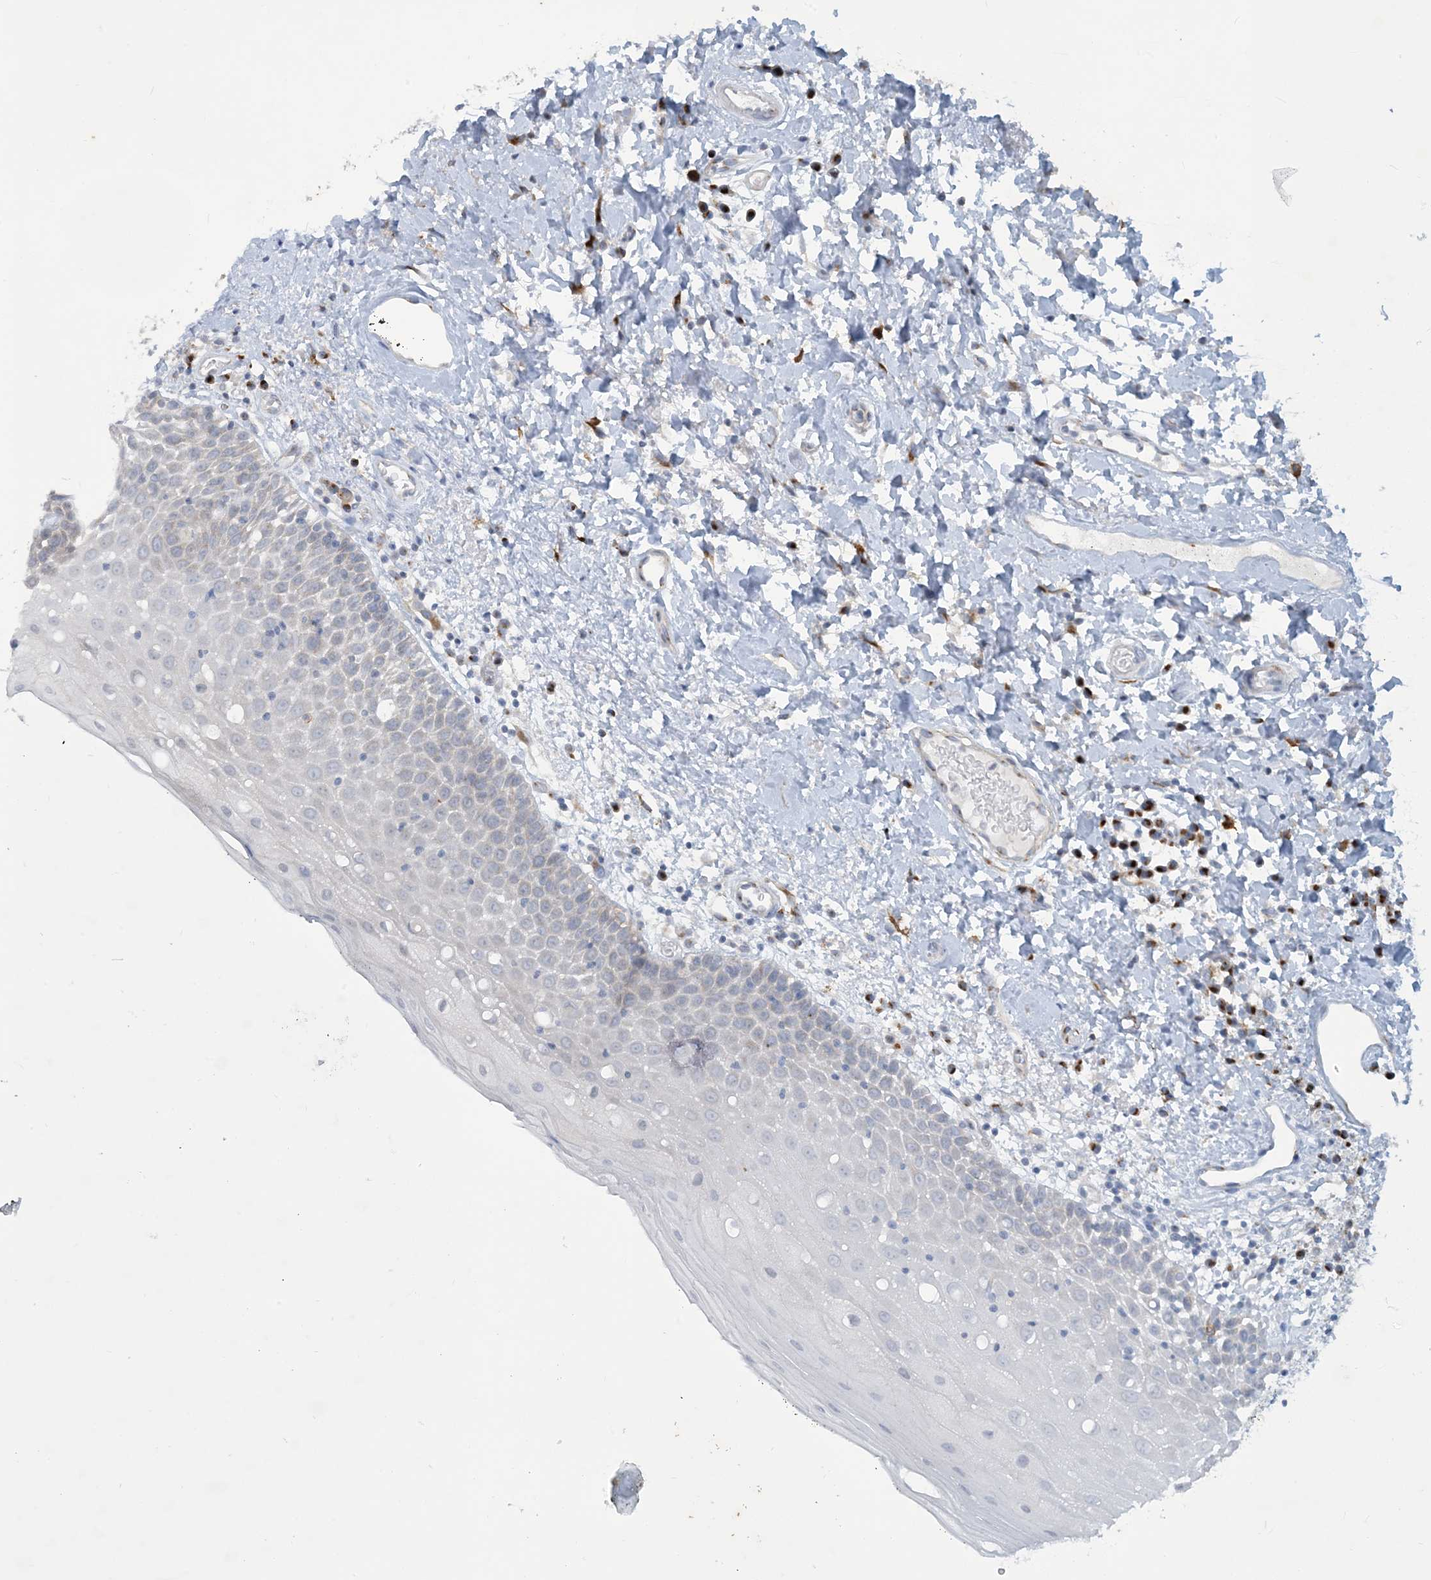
{"staining": {"intensity": "negative", "quantity": "none", "location": "none"}, "tissue": "oral mucosa", "cell_type": "Squamous epithelial cells", "image_type": "normal", "snomed": [{"axis": "morphology", "description": "Normal tissue, NOS"}, {"axis": "topography", "description": "Oral tissue"}], "caption": "Immunohistochemistry of normal oral mucosa reveals no positivity in squamous epithelial cells. (Immunohistochemistry (ihc), brightfield microscopy, high magnification).", "gene": "CCDC14", "patient": {"sex": "male", "age": 74}}